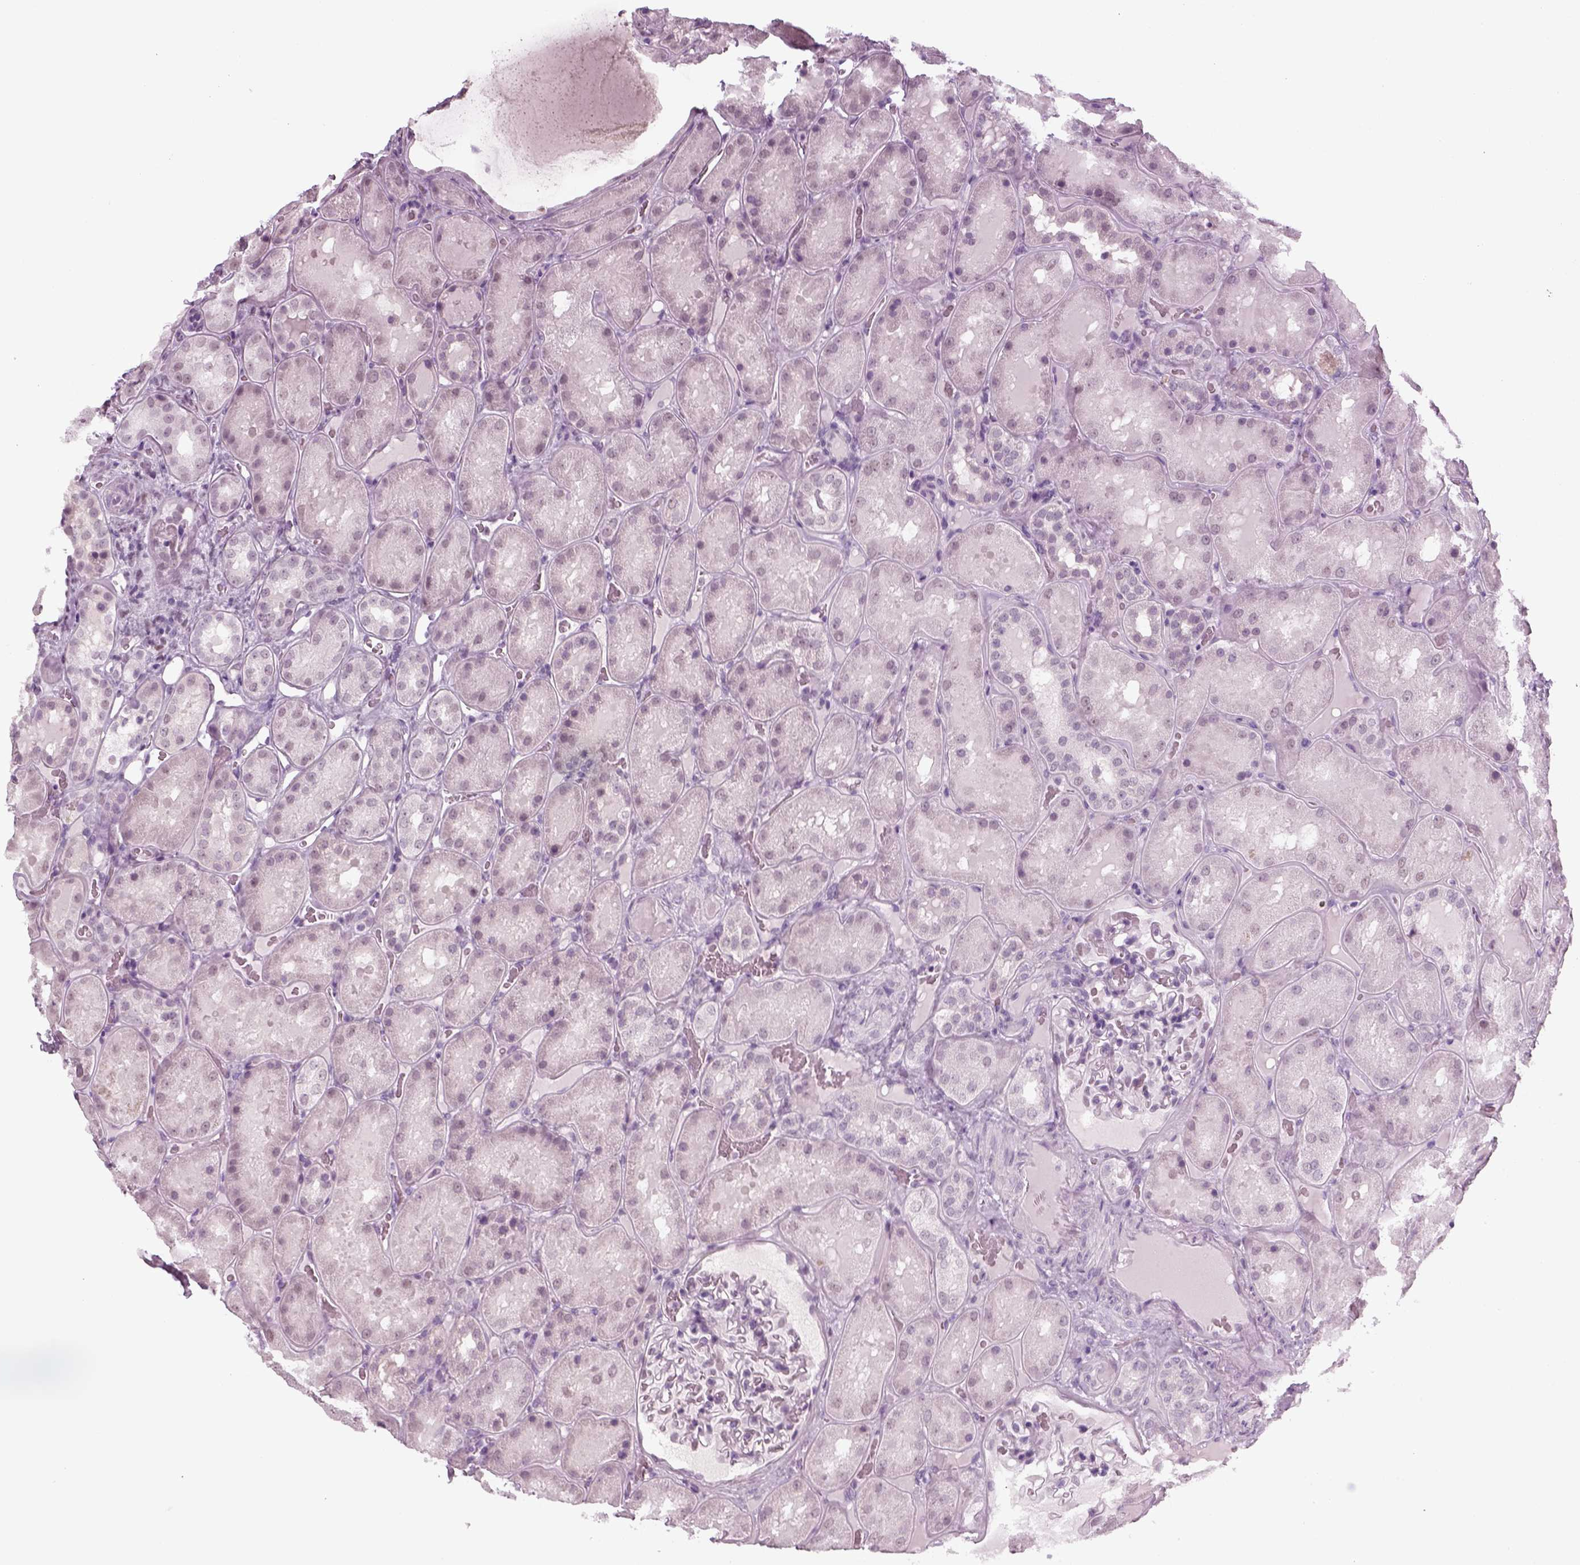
{"staining": {"intensity": "negative", "quantity": "none", "location": "none"}, "tissue": "kidney", "cell_type": "Cells in glomeruli", "image_type": "normal", "snomed": [{"axis": "morphology", "description": "Normal tissue, NOS"}, {"axis": "topography", "description": "Kidney"}], "caption": "Protein analysis of normal kidney reveals no significant positivity in cells in glomeruli.", "gene": "KRT75", "patient": {"sex": "male", "age": 73}}